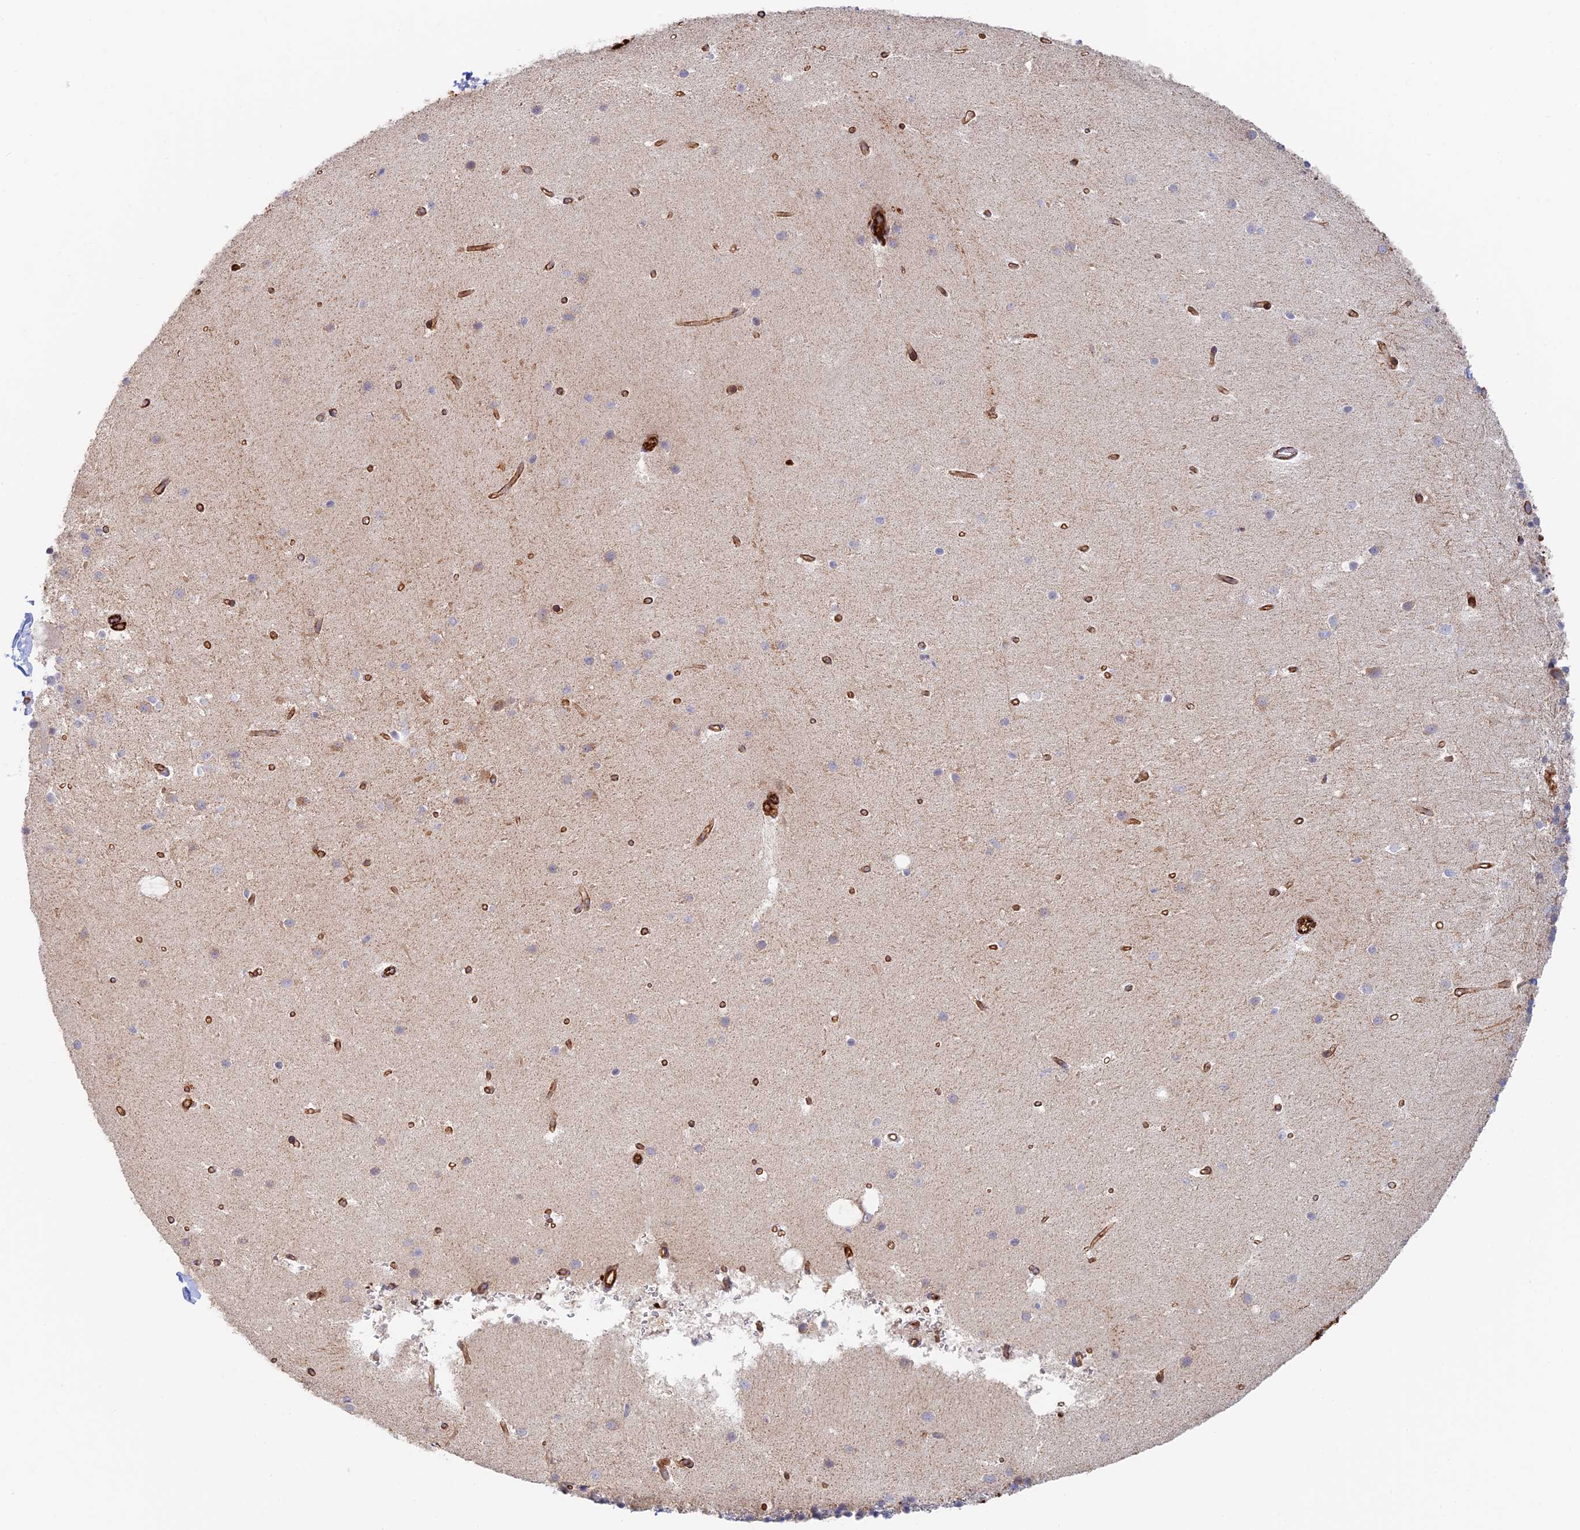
{"staining": {"intensity": "moderate", "quantity": "25%-75%", "location": "cytoplasmic/membranous"}, "tissue": "cerebellum", "cell_type": "Cells in granular layer", "image_type": "normal", "snomed": [{"axis": "morphology", "description": "Normal tissue, NOS"}, {"axis": "topography", "description": "Cerebellum"}], "caption": "Immunohistochemical staining of unremarkable cerebellum shows 25%-75% levels of moderate cytoplasmic/membranous protein expression in approximately 25%-75% of cells in granular layer.", "gene": "PAK4", "patient": {"sex": "male", "age": 54}}